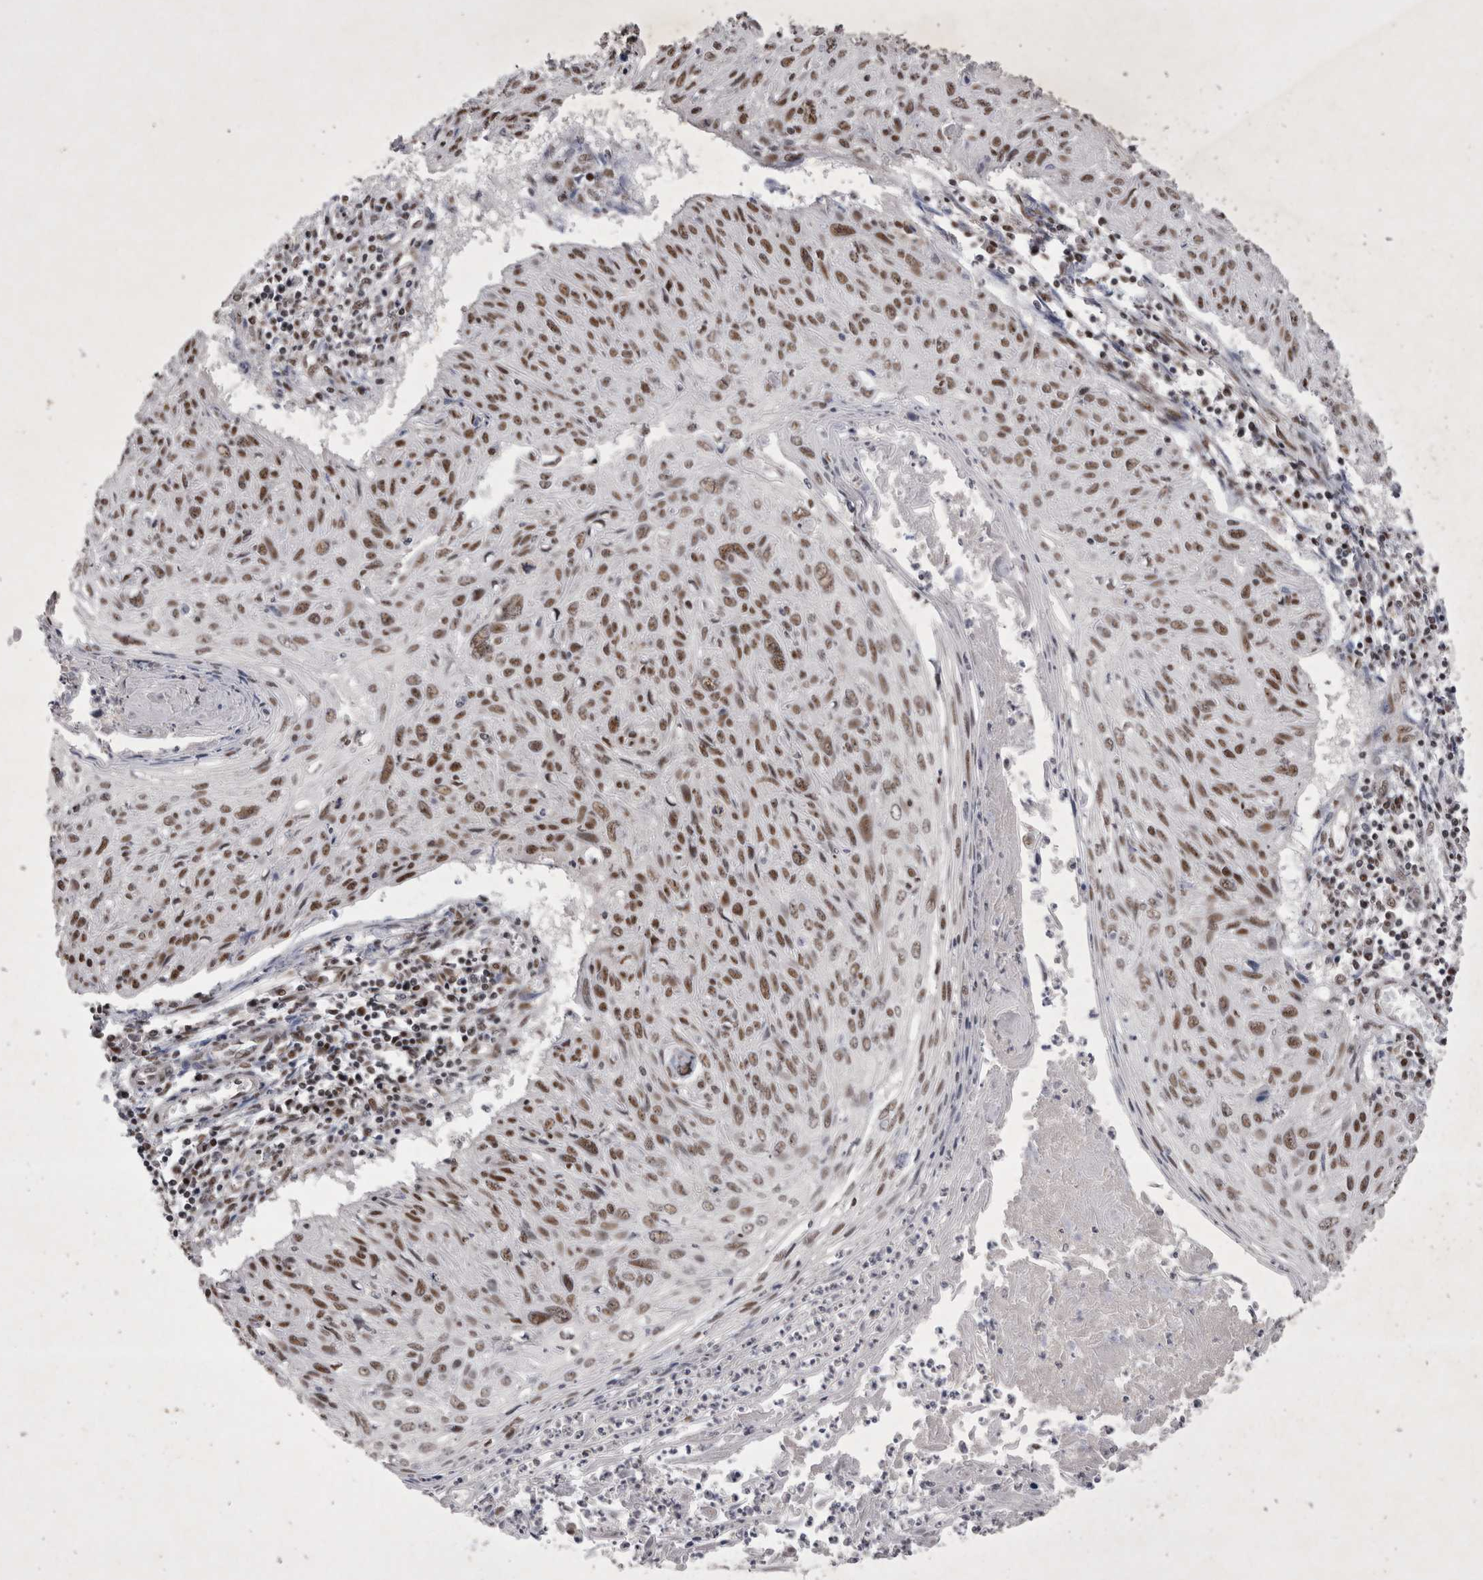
{"staining": {"intensity": "moderate", "quantity": ">75%", "location": "nuclear"}, "tissue": "cervical cancer", "cell_type": "Tumor cells", "image_type": "cancer", "snomed": [{"axis": "morphology", "description": "Squamous cell carcinoma, NOS"}, {"axis": "topography", "description": "Cervix"}], "caption": "Immunohistochemistry image of neoplastic tissue: human cervical squamous cell carcinoma stained using immunohistochemistry reveals medium levels of moderate protein expression localized specifically in the nuclear of tumor cells, appearing as a nuclear brown color.", "gene": "RBM6", "patient": {"sex": "female", "age": 51}}